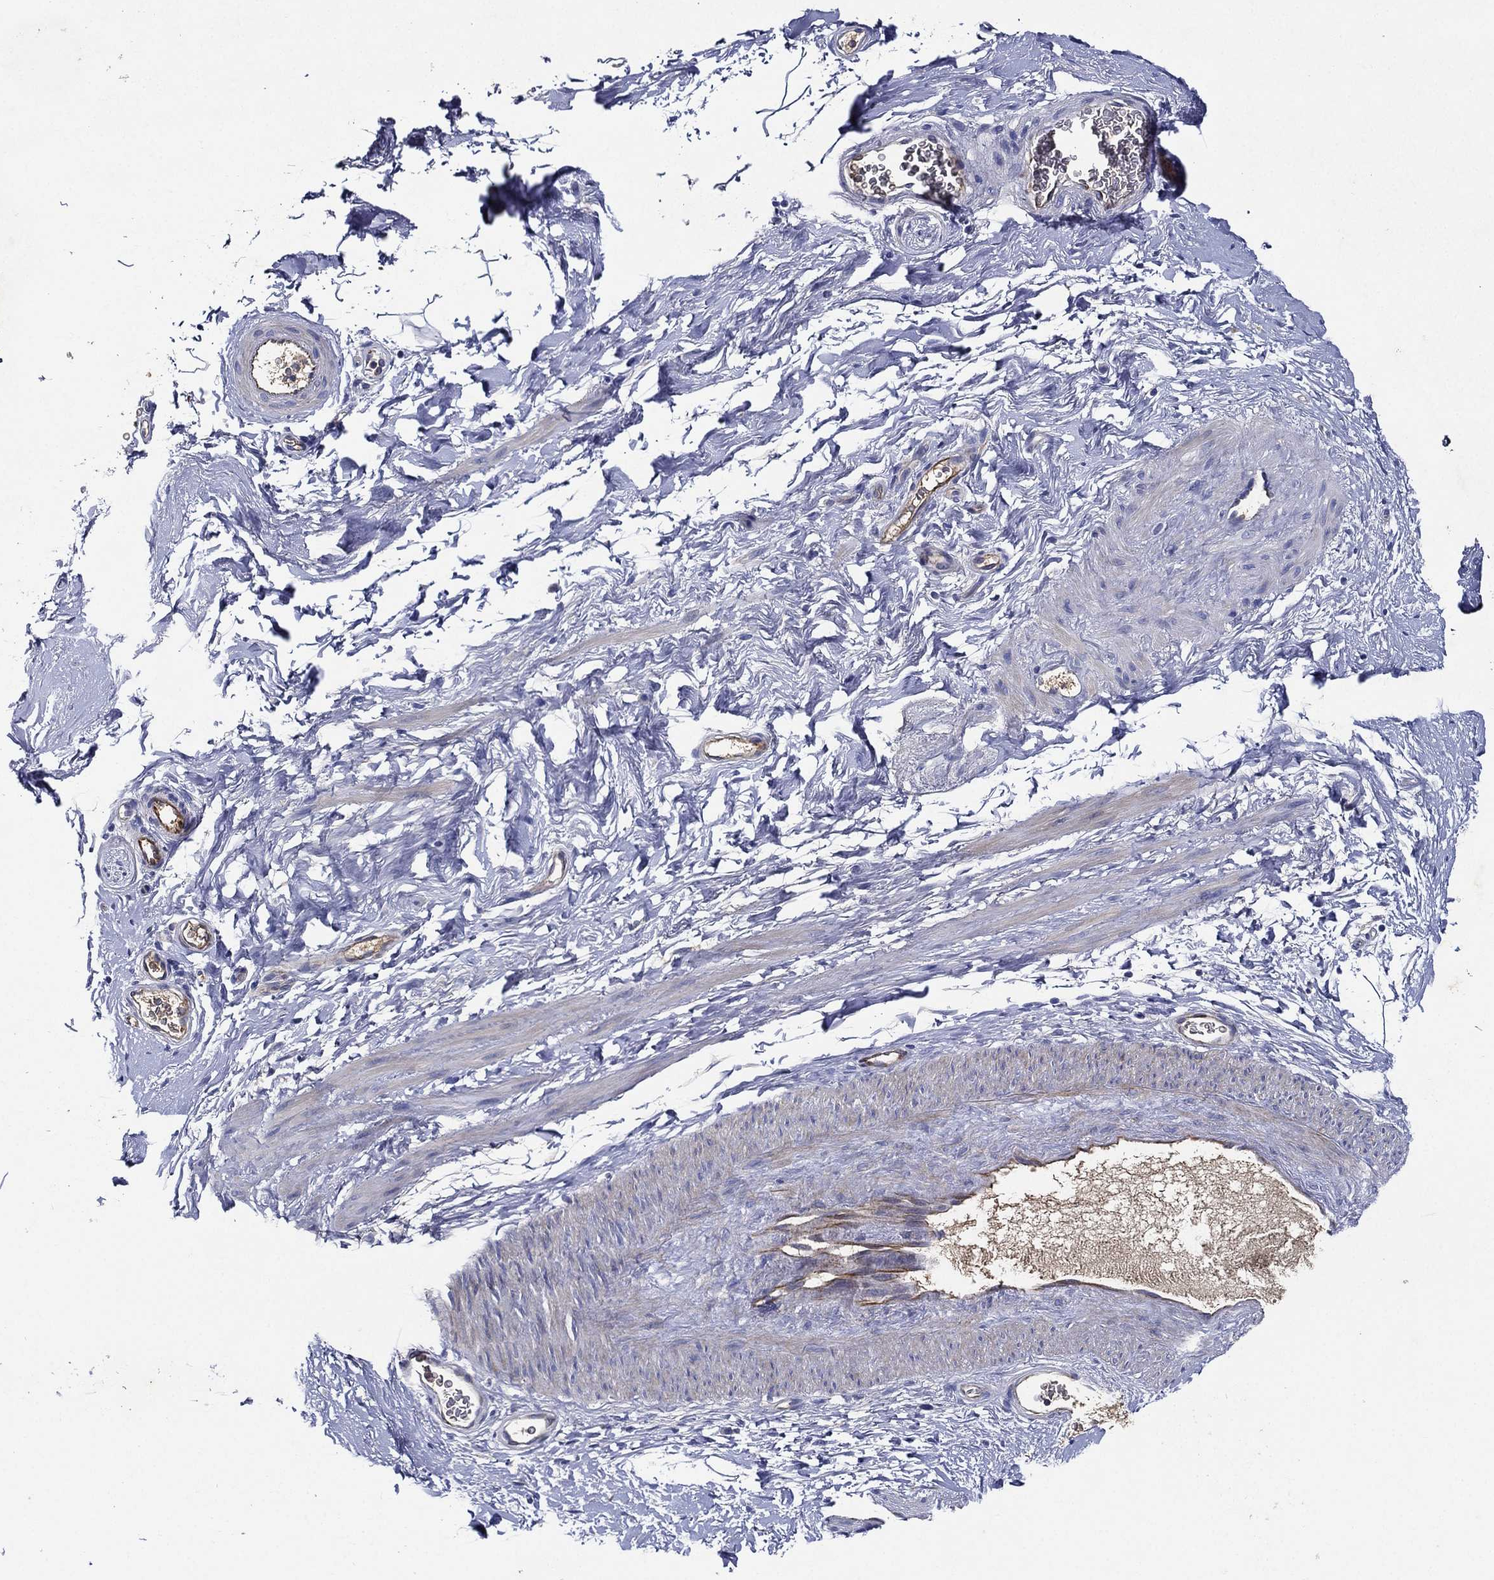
{"staining": {"intensity": "negative", "quantity": "none", "location": "none"}, "tissue": "adipose tissue", "cell_type": "Adipocytes", "image_type": "normal", "snomed": [{"axis": "morphology", "description": "Normal tissue, NOS"}, {"axis": "topography", "description": "Soft tissue"}, {"axis": "topography", "description": "Vascular tissue"}], "caption": "Immunohistochemistry (IHC) of unremarkable adipose tissue demonstrates no expression in adipocytes.", "gene": "TMPRSS11D", "patient": {"sex": "male", "age": 41}}